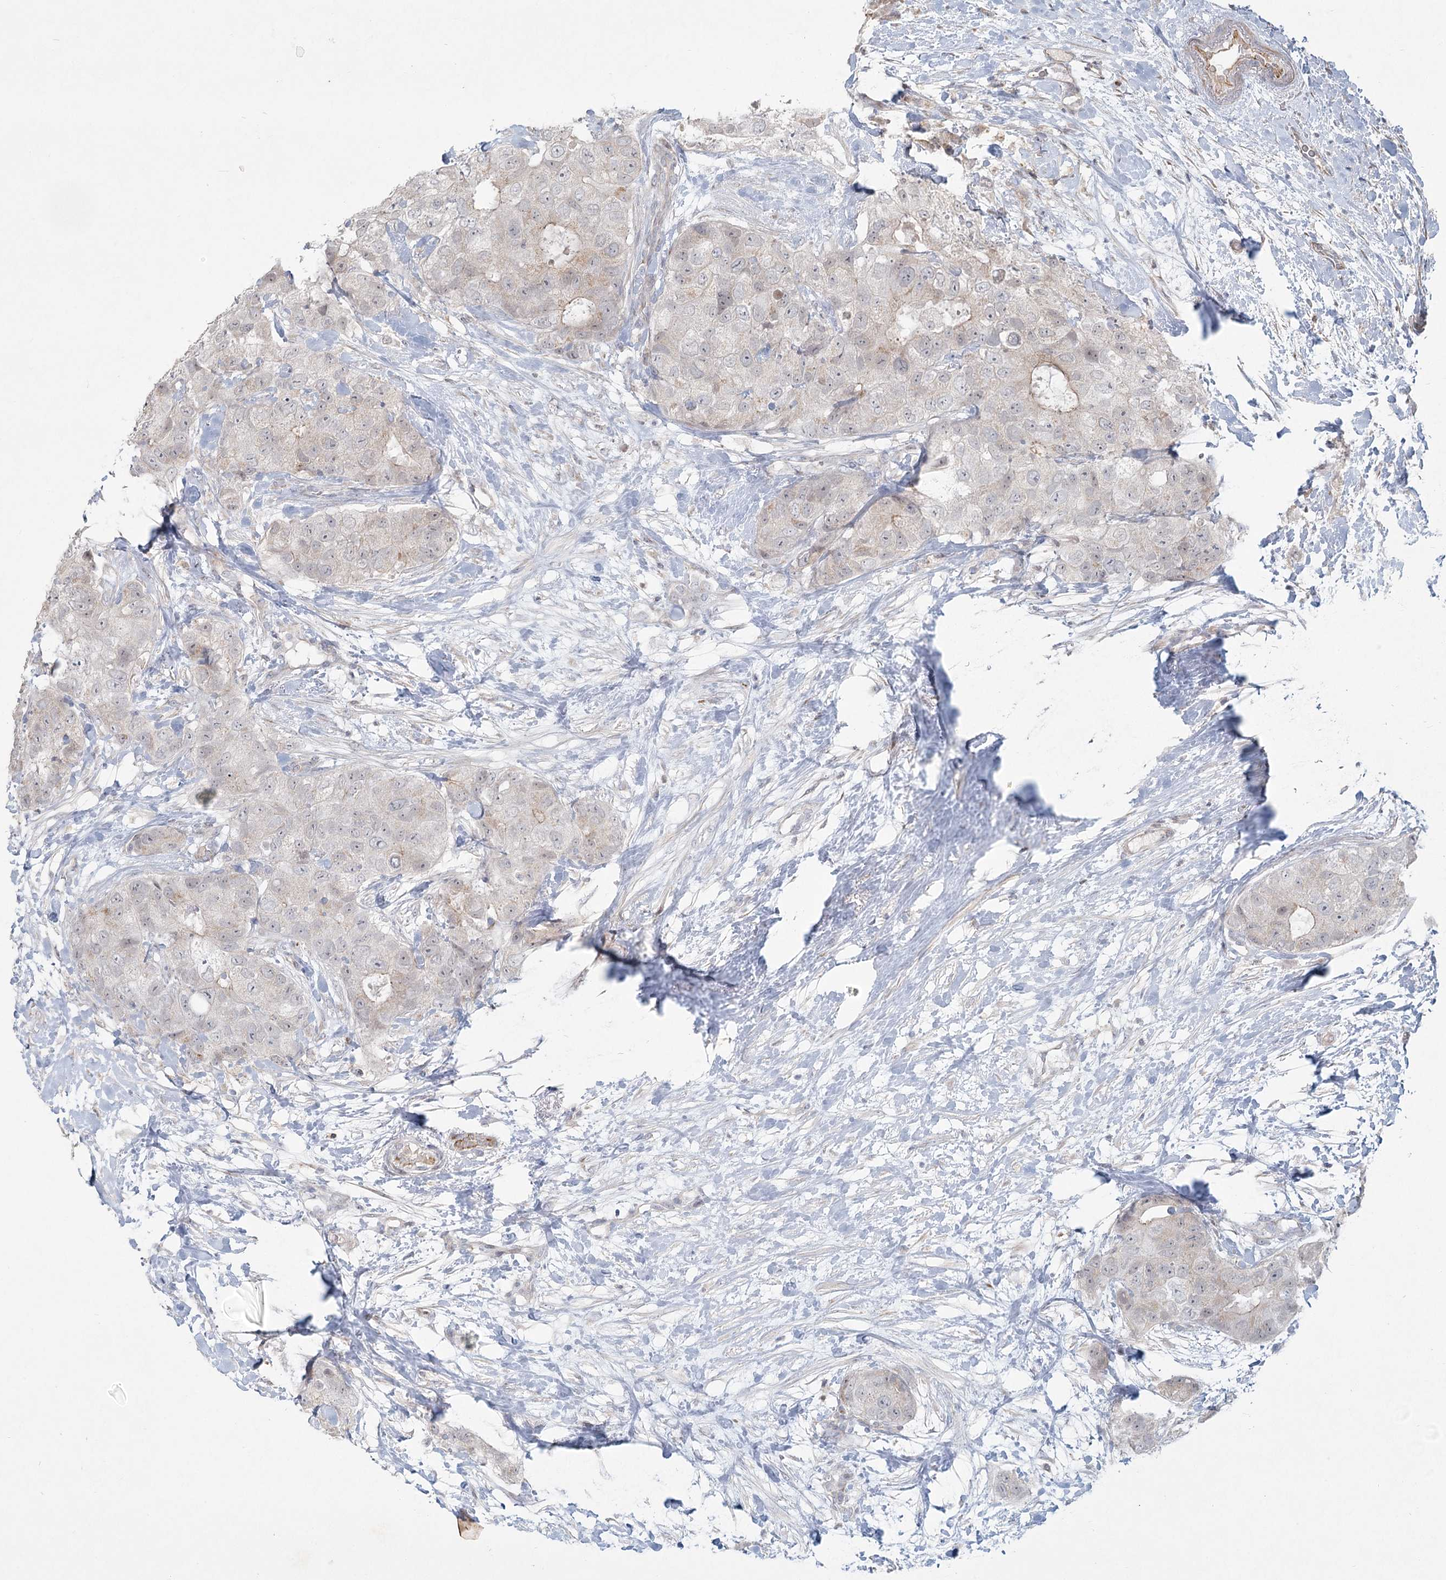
{"staining": {"intensity": "negative", "quantity": "none", "location": "none"}, "tissue": "breast cancer", "cell_type": "Tumor cells", "image_type": "cancer", "snomed": [{"axis": "morphology", "description": "Duct carcinoma"}, {"axis": "topography", "description": "Breast"}], "caption": "IHC histopathology image of neoplastic tissue: human intraductal carcinoma (breast) stained with DAB shows no significant protein positivity in tumor cells.", "gene": "LRP2BP", "patient": {"sex": "female", "age": 62}}